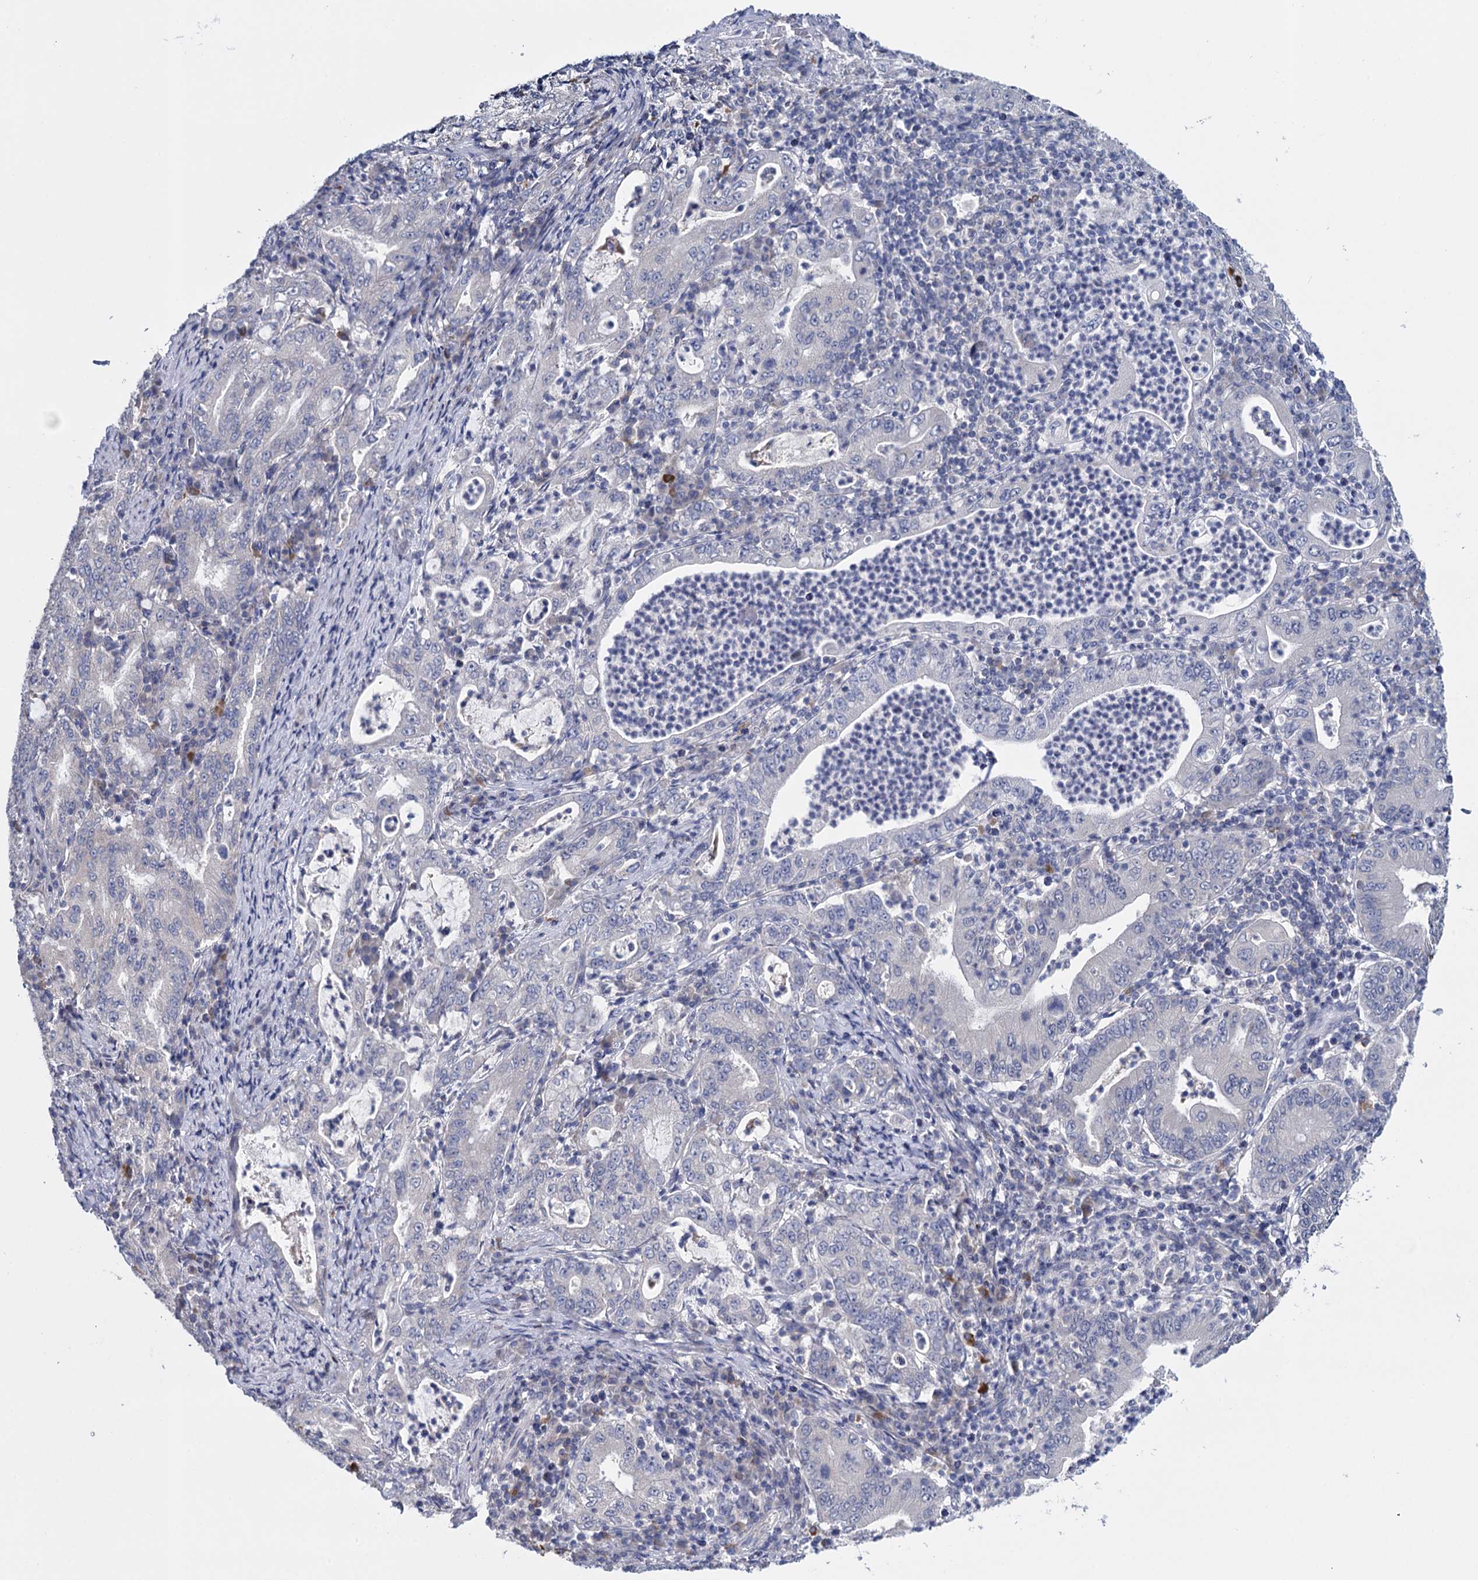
{"staining": {"intensity": "negative", "quantity": "none", "location": "none"}, "tissue": "stomach cancer", "cell_type": "Tumor cells", "image_type": "cancer", "snomed": [{"axis": "morphology", "description": "Normal tissue, NOS"}, {"axis": "morphology", "description": "Adenocarcinoma, NOS"}, {"axis": "topography", "description": "Esophagus"}, {"axis": "topography", "description": "Stomach, upper"}, {"axis": "topography", "description": "Peripheral nerve tissue"}], "caption": "Protein analysis of stomach adenocarcinoma reveals no significant staining in tumor cells.", "gene": "GSTM2", "patient": {"sex": "male", "age": 62}}